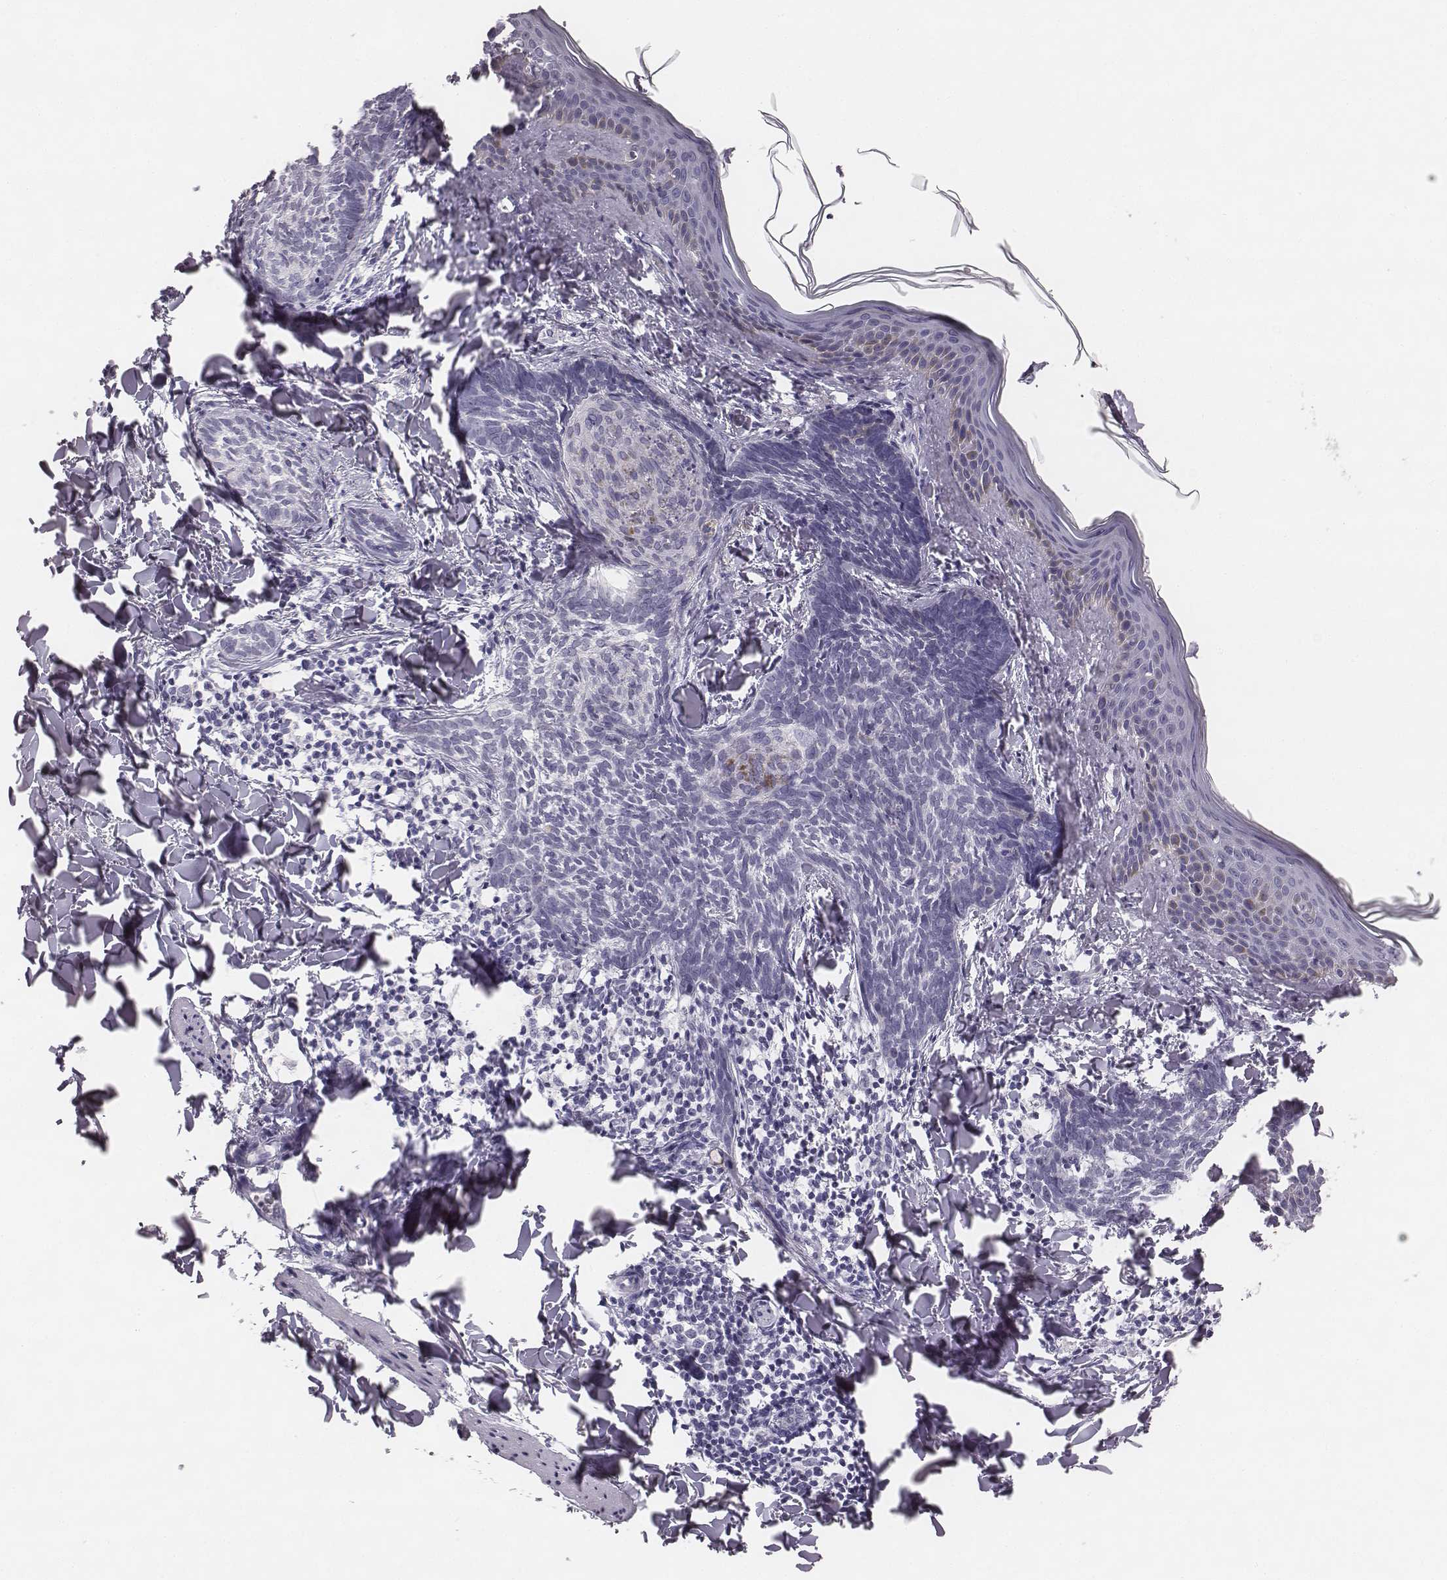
{"staining": {"intensity": "negative", "quantity": "none", "location": "none"}, "tissue": "skin cancer", "cell_type": "Tumor cells", "image_type": "cancer", "snomed": [{"axis": "morphology", "description": "Normal tissue, NOS"}, {"axis": "morphology", "description": "Basal cell carcinoma"}, {"axis": "topography", "description": "Skin"}], "caption": "A high-resolution micrograph shows immunohistochemistry (IHC) staining of skin cancer (basal cell carcinoma), which reveals no significant staining in tumor cells. (IHC, brightfield microscopy, high magnification).", "gene": "KCNJ12", "patient": {"sex": "male", "age": 46}}